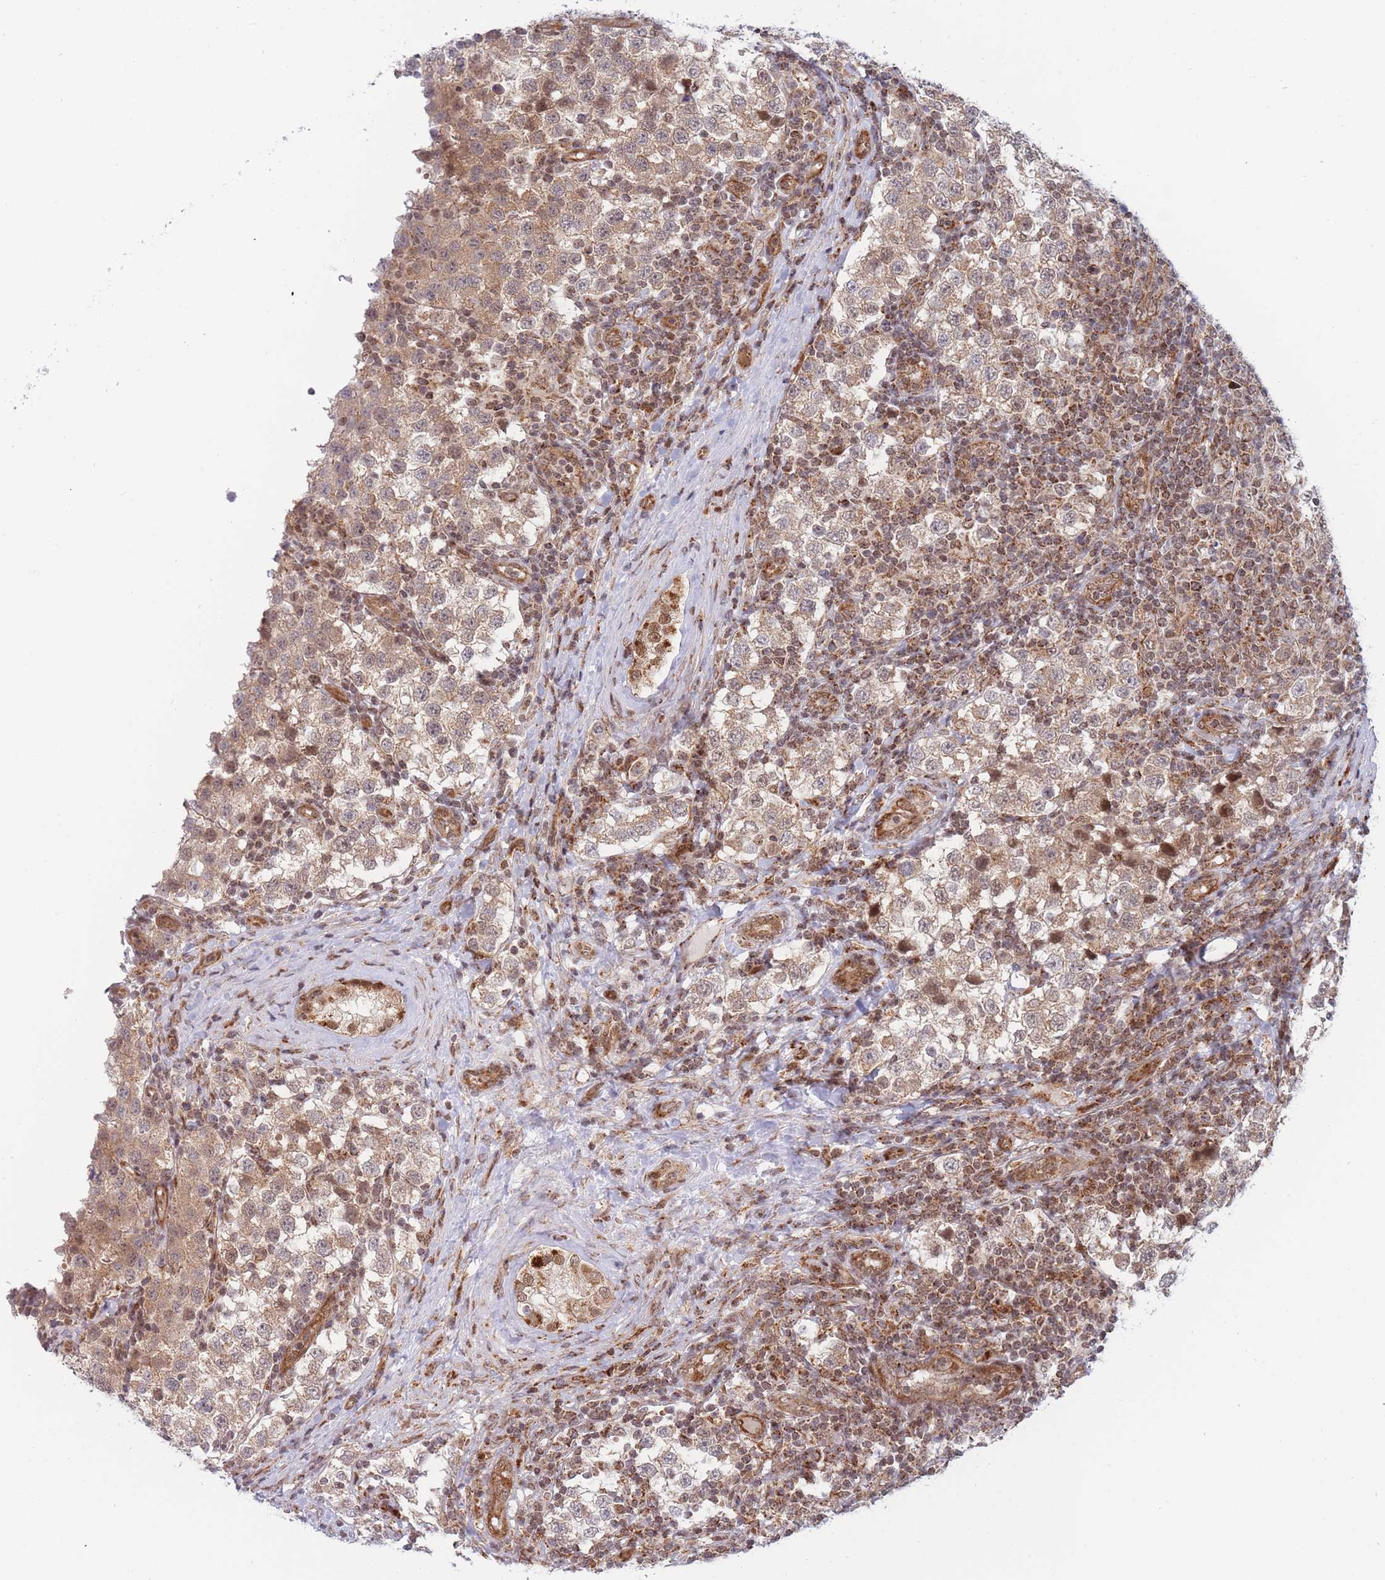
{"staining": {"intensity": "moderate", "quantity": ">75%", "location": "cytoplasmic/membranous,nuclear"}, "tissue": "testis cancer", "cell_type": "Tumor cells", "image_type": "cancer", "snomed": [{"axis": "morphology", "description": "Seminoma, NOS"}, {"axis": "topography", "description": "Testis"}], "caption": "Testis cancer stained for a protein (brown) exhibits moderate cytoplasmic/membranous and nuclear positive positivity in about >75% of tumor cells.", "gene": "BOD1L1", "patient": {"sex": "male", "age": 34}}